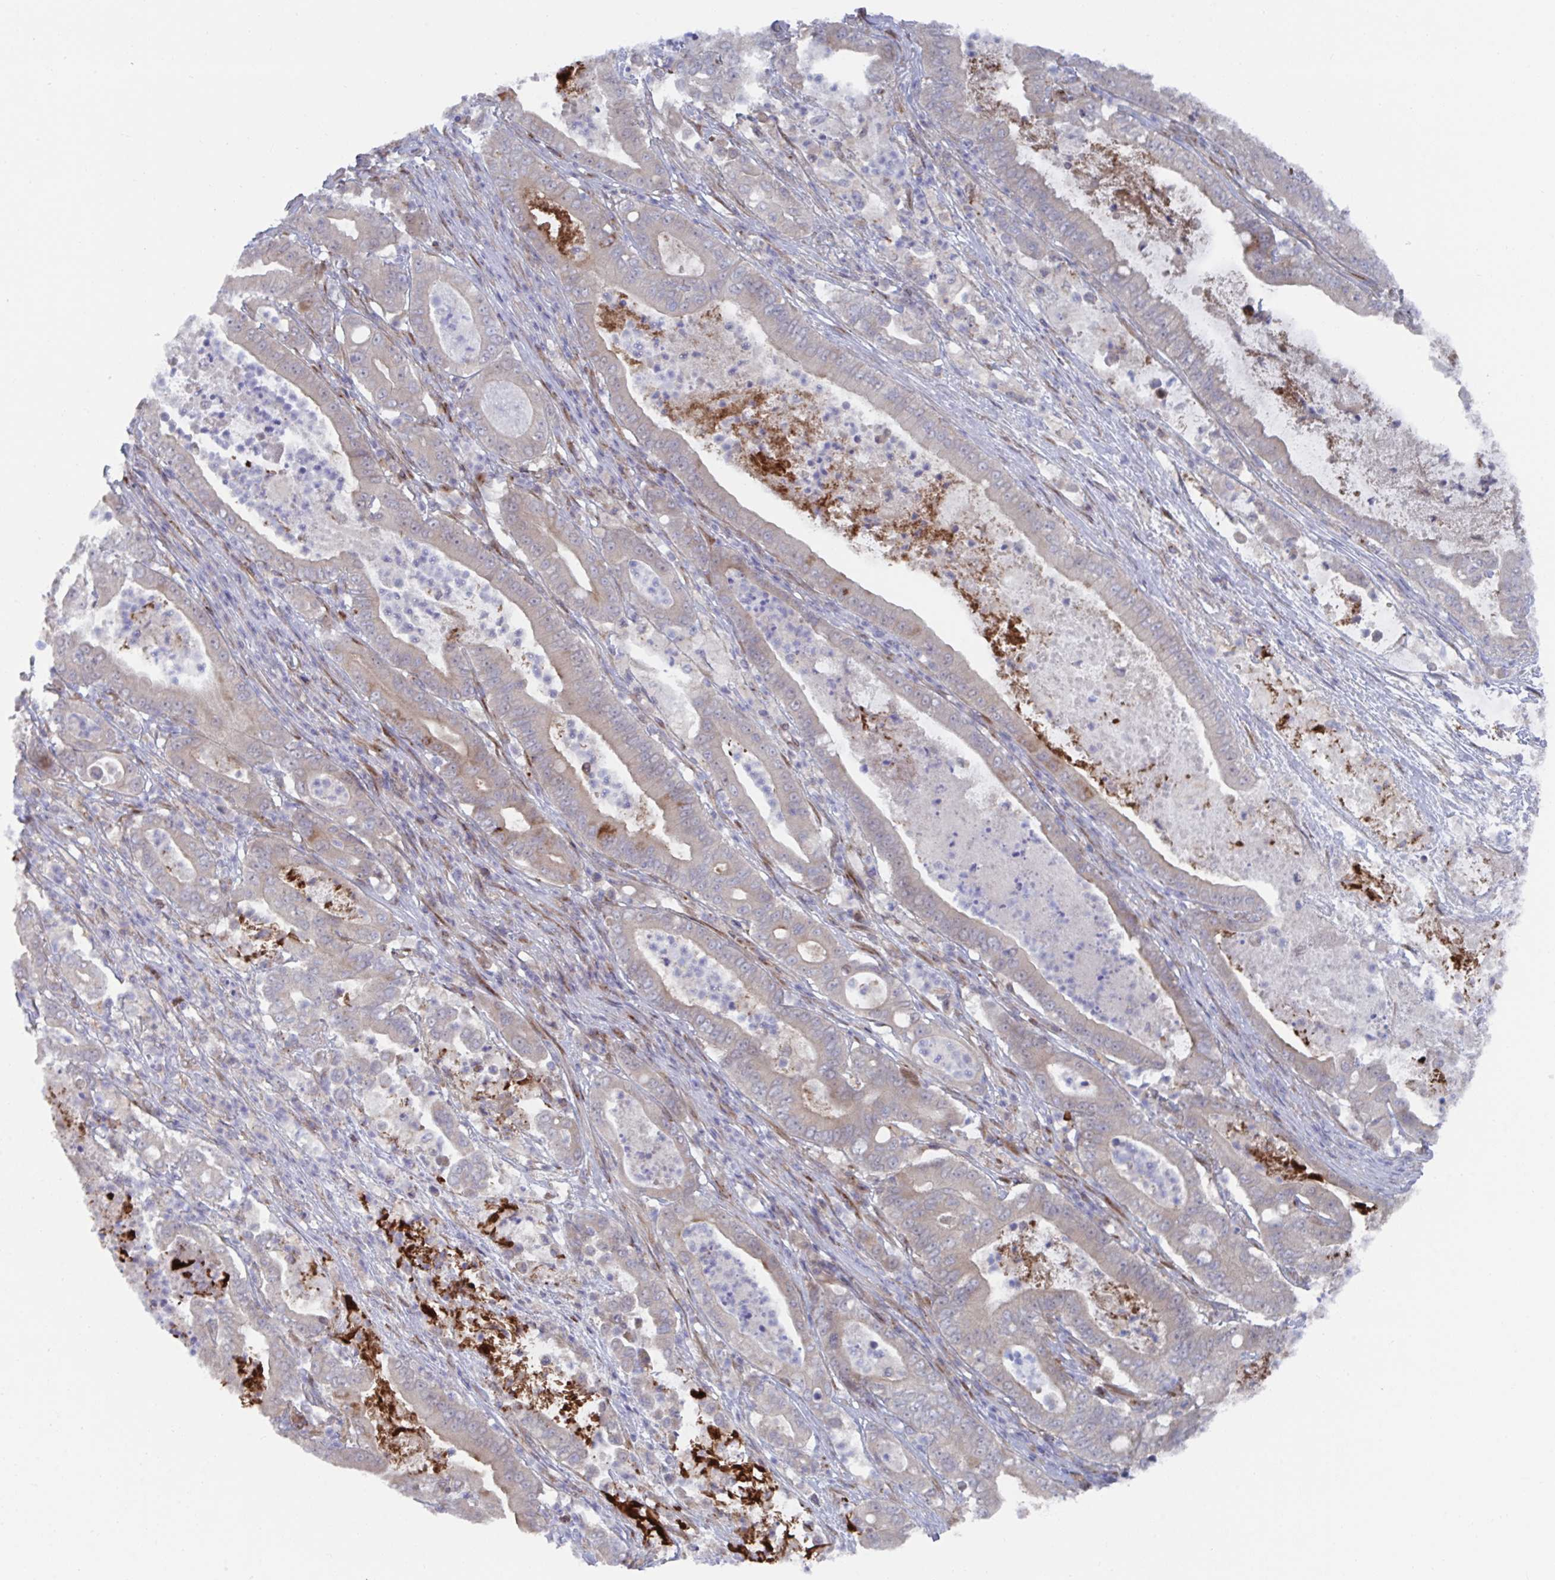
{"staining": {"intensity": "weak", "quantity": "<25%", "location": "cytoplasmic/membranous"}, "tissue": "pancreatic cancer", "cell_type": "Tumor cells", "image_type": "cancer", "snomed": [{"axis": "morphology", "description": "Adenocarcinoma, NOS"}, {"axis": "topography", "description": "Pancreas"}], "caption": "Pancreatic cancer (adenocarcinoma) stained for a protein using immunohistochemistry displays no positivity tumor cells.", "gene": "FJX1", "patient": {"sex": "male", "age": 71}}